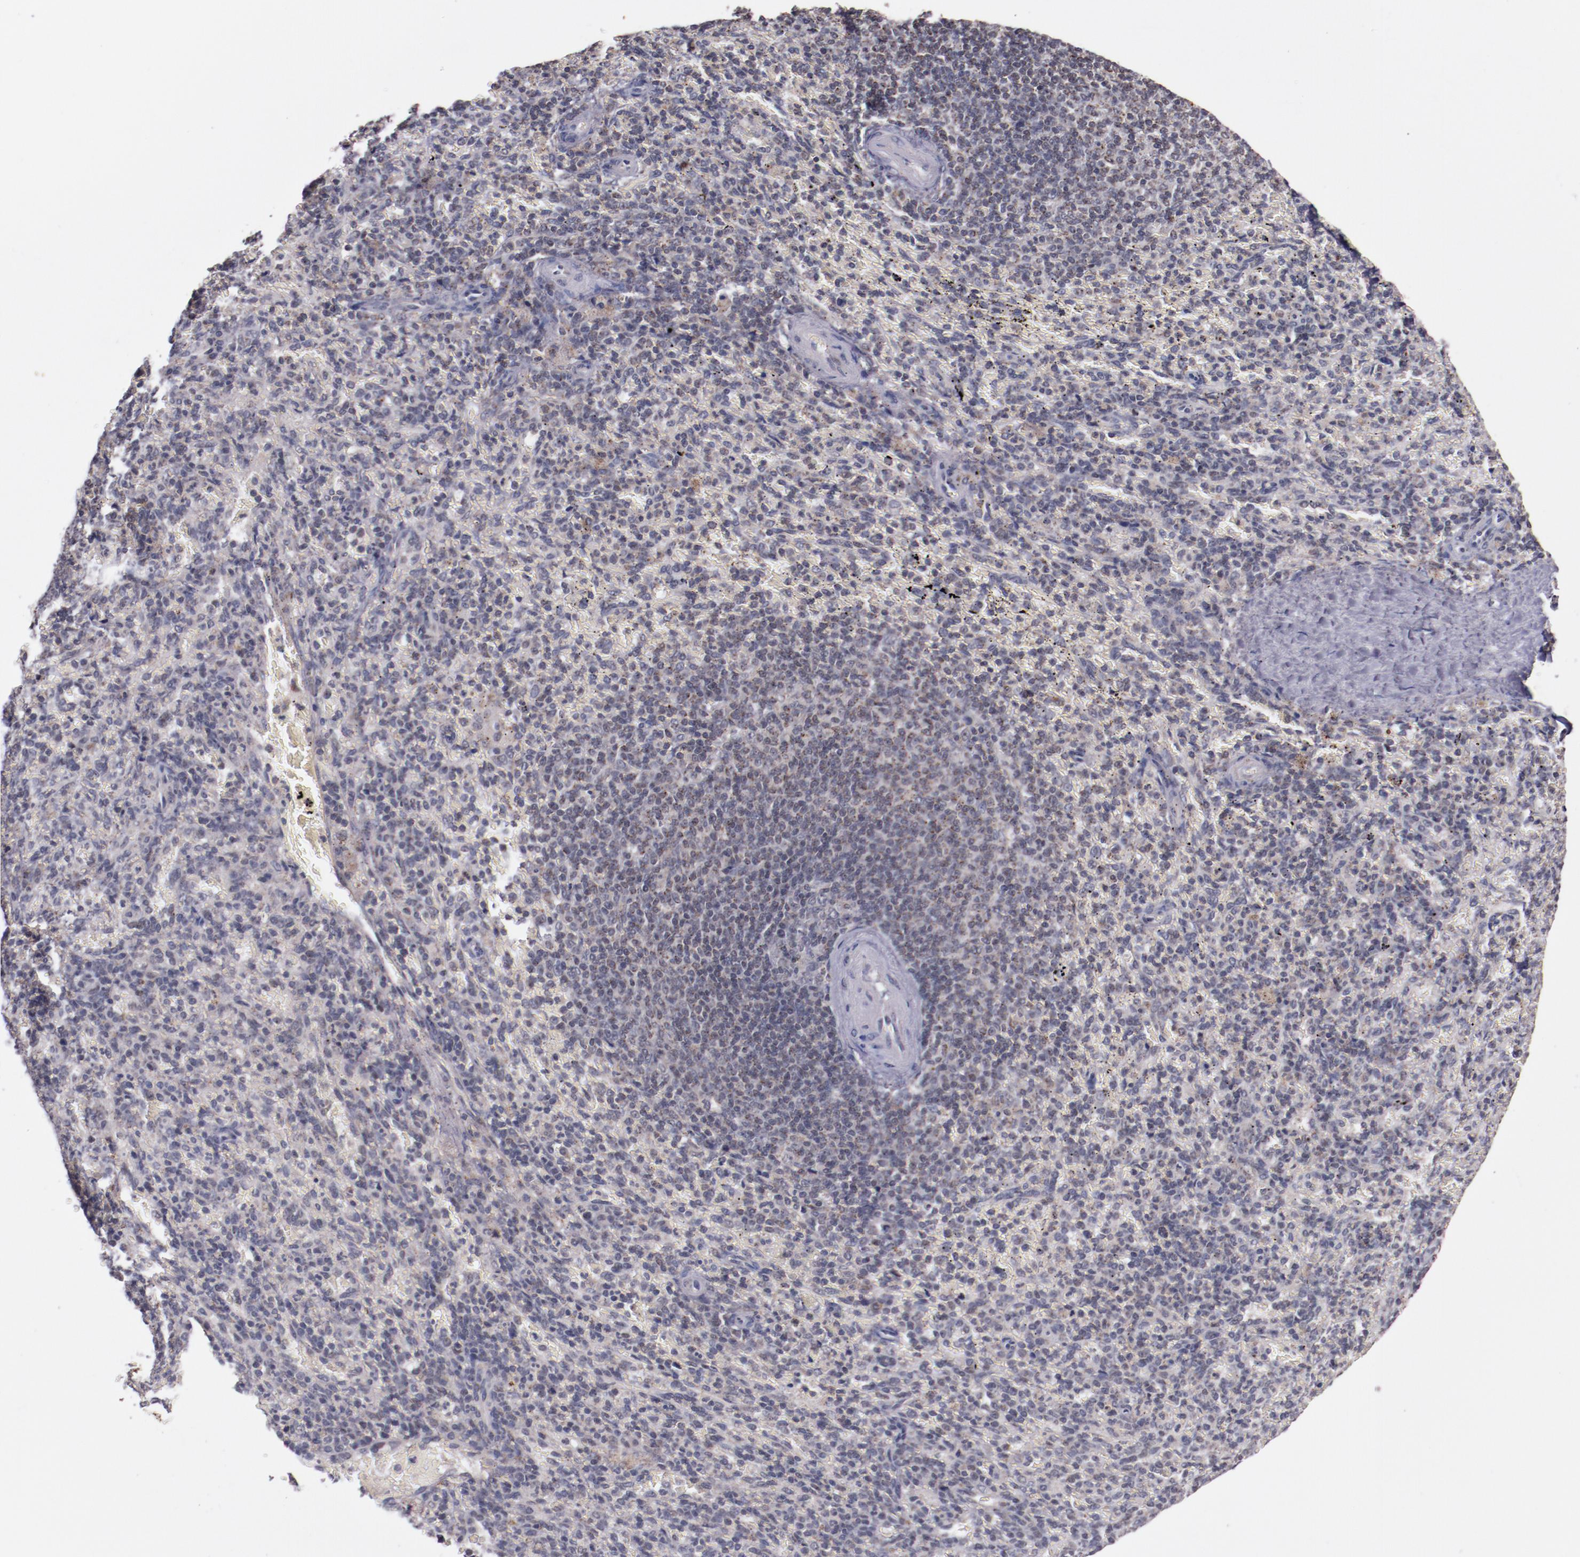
{"staining": {"intensity": "negative", "quantity": "none", "location": "none"}, "tissue": "spleen", "cell_type": "Cells in red pulp", "image_type": "normal", "snomed": [{"axis": "morphology", "description": "Normal tissue, NOS"}, {"axis": "topography", "description": "Spleen"}], "caption": "Immunohistochemistry photomicrograph of unremarkable spleen: spleen stained with DAB (3,3'-diaminobenzidine) exhibits no significant protein positivity in cells in red pulp.", "gene": "SYP", "patient": {"sex": "female", "age": 43}}